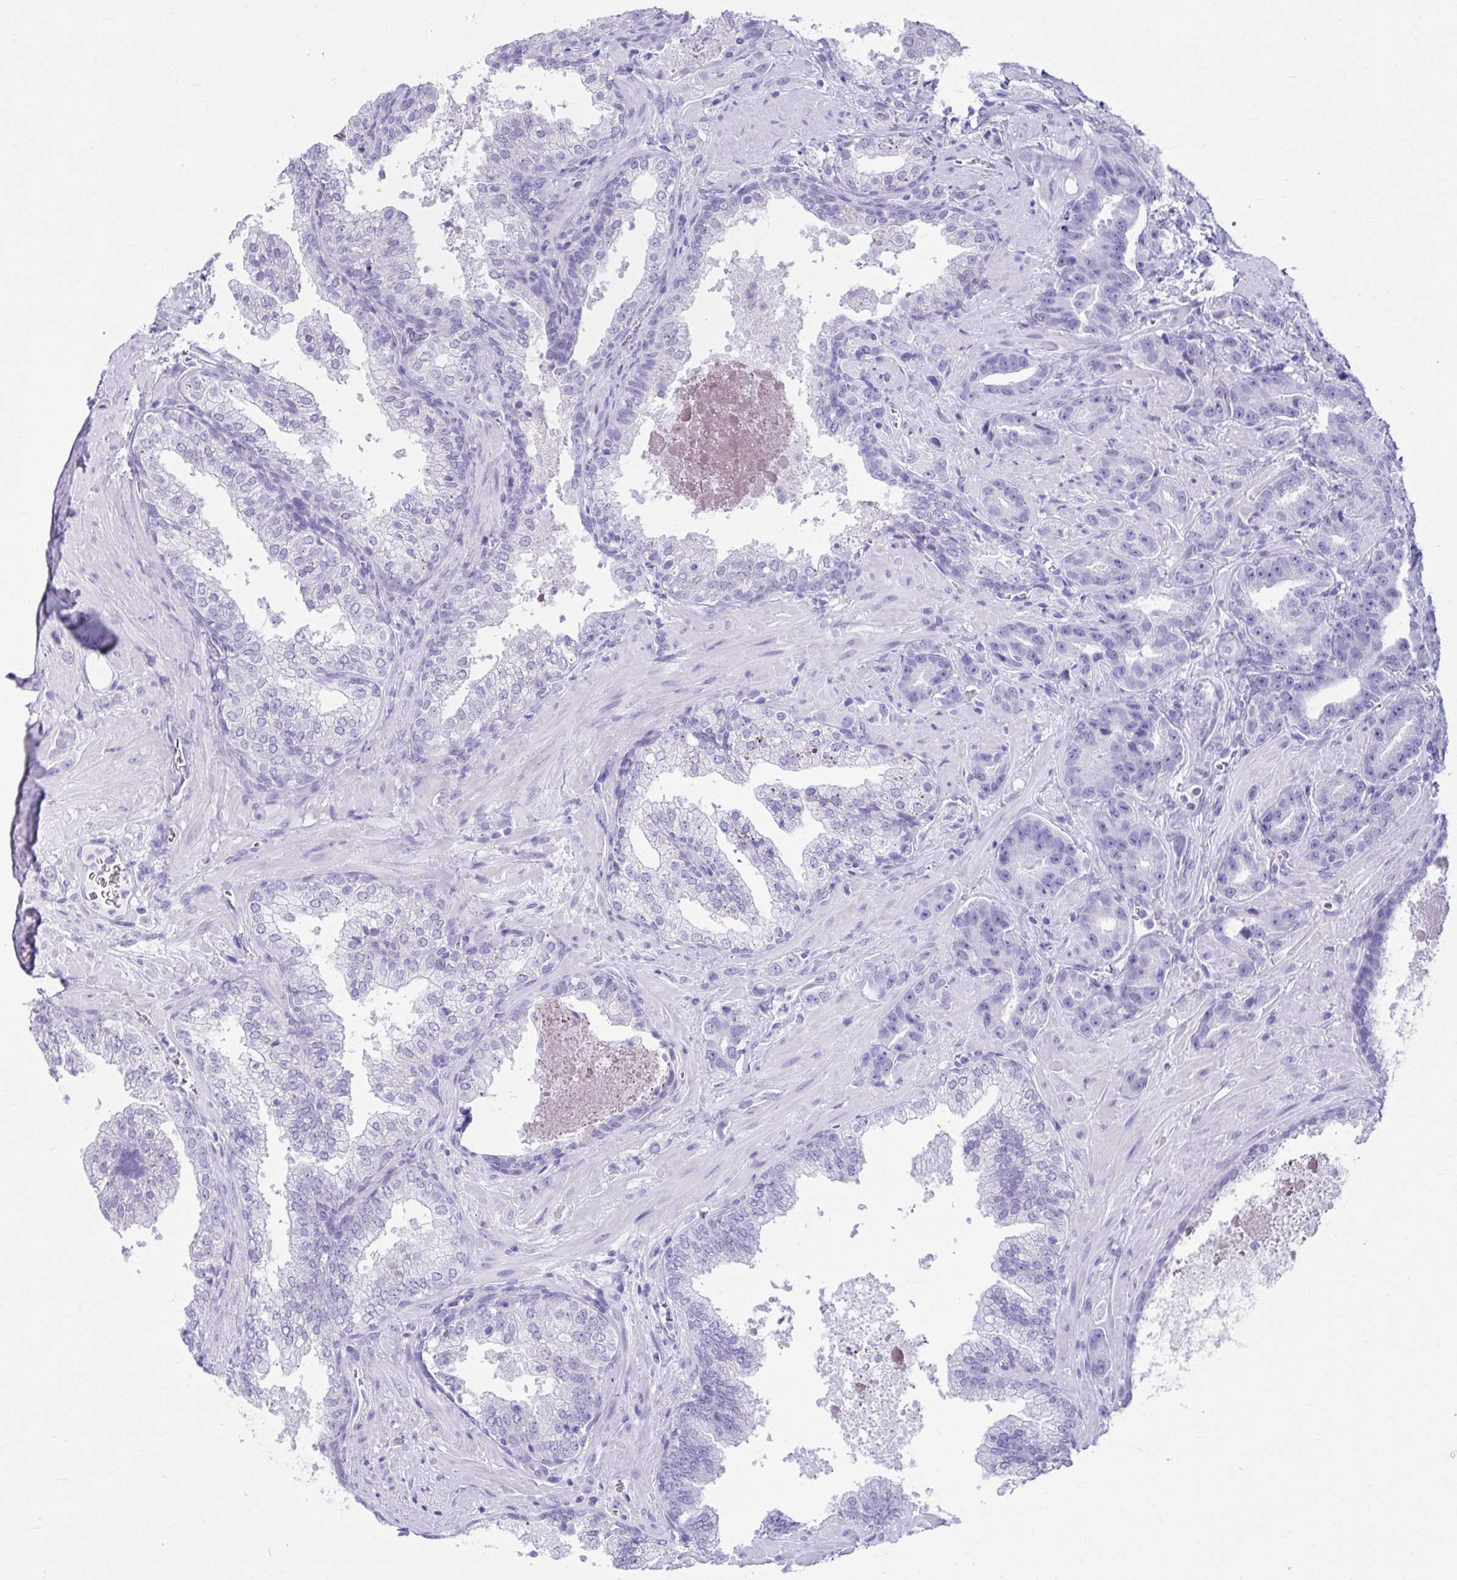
{"staining": {"intensity": "negative", "quantity": "none", "location": "none"}, "tissue": "prostate cancer", "cell_type": "Tumor cells", "image_type": "cancer", "snomed": [{"axis": "morphology", "description": "Adenocarcinoma, High grade"}, {"axis": "topography", "description": "Prostate"}], "caption": "IHC micrograph of neoplastic tissue: human prostate cancer (adenocarcinoma (high-grade)) stained with DAB exhibits no significant protein positivity in tumor cells.", "gene": "ATP4B", "patient": {"sex": "male", "age": 65}}